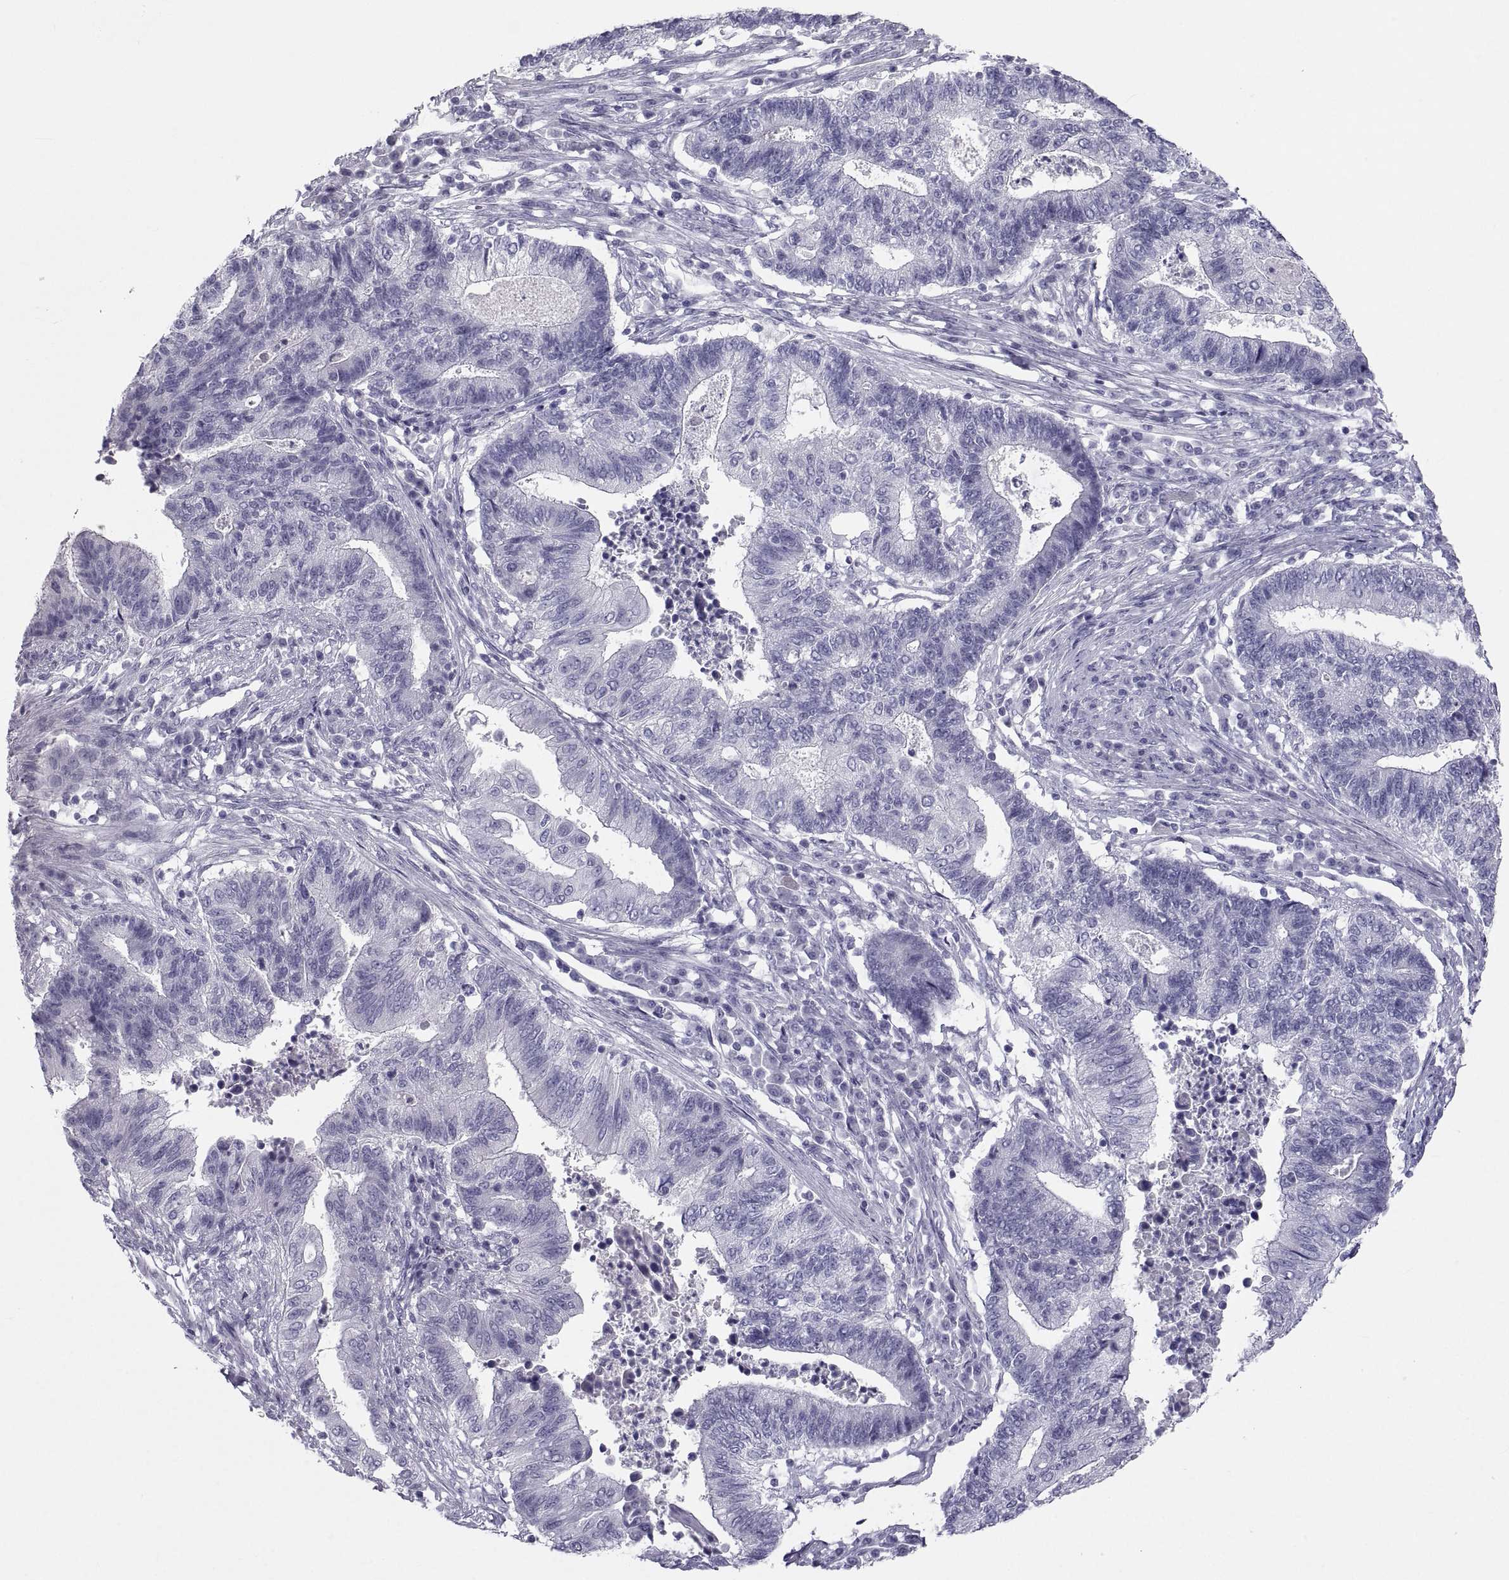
{"staining": {"intensity": "negative", "quantity": "none", "location": "none"}, "tissue": "endometrial cancer", "cell_type": "Tumor cells", "image_type": "cancer", "snomed": [{"axis": "morphology", "description": "Adenocarcinoma, NOS"}, {"axis": "topography", "description": "Uterus"}, {"axis": "topography", "description": "Endometrium"}], "caption": "Tumor cells show no significant protein expression in endometrial cancer.", "gene": "PCSK1N", "patient": {"sex": "female", "age": 54}}